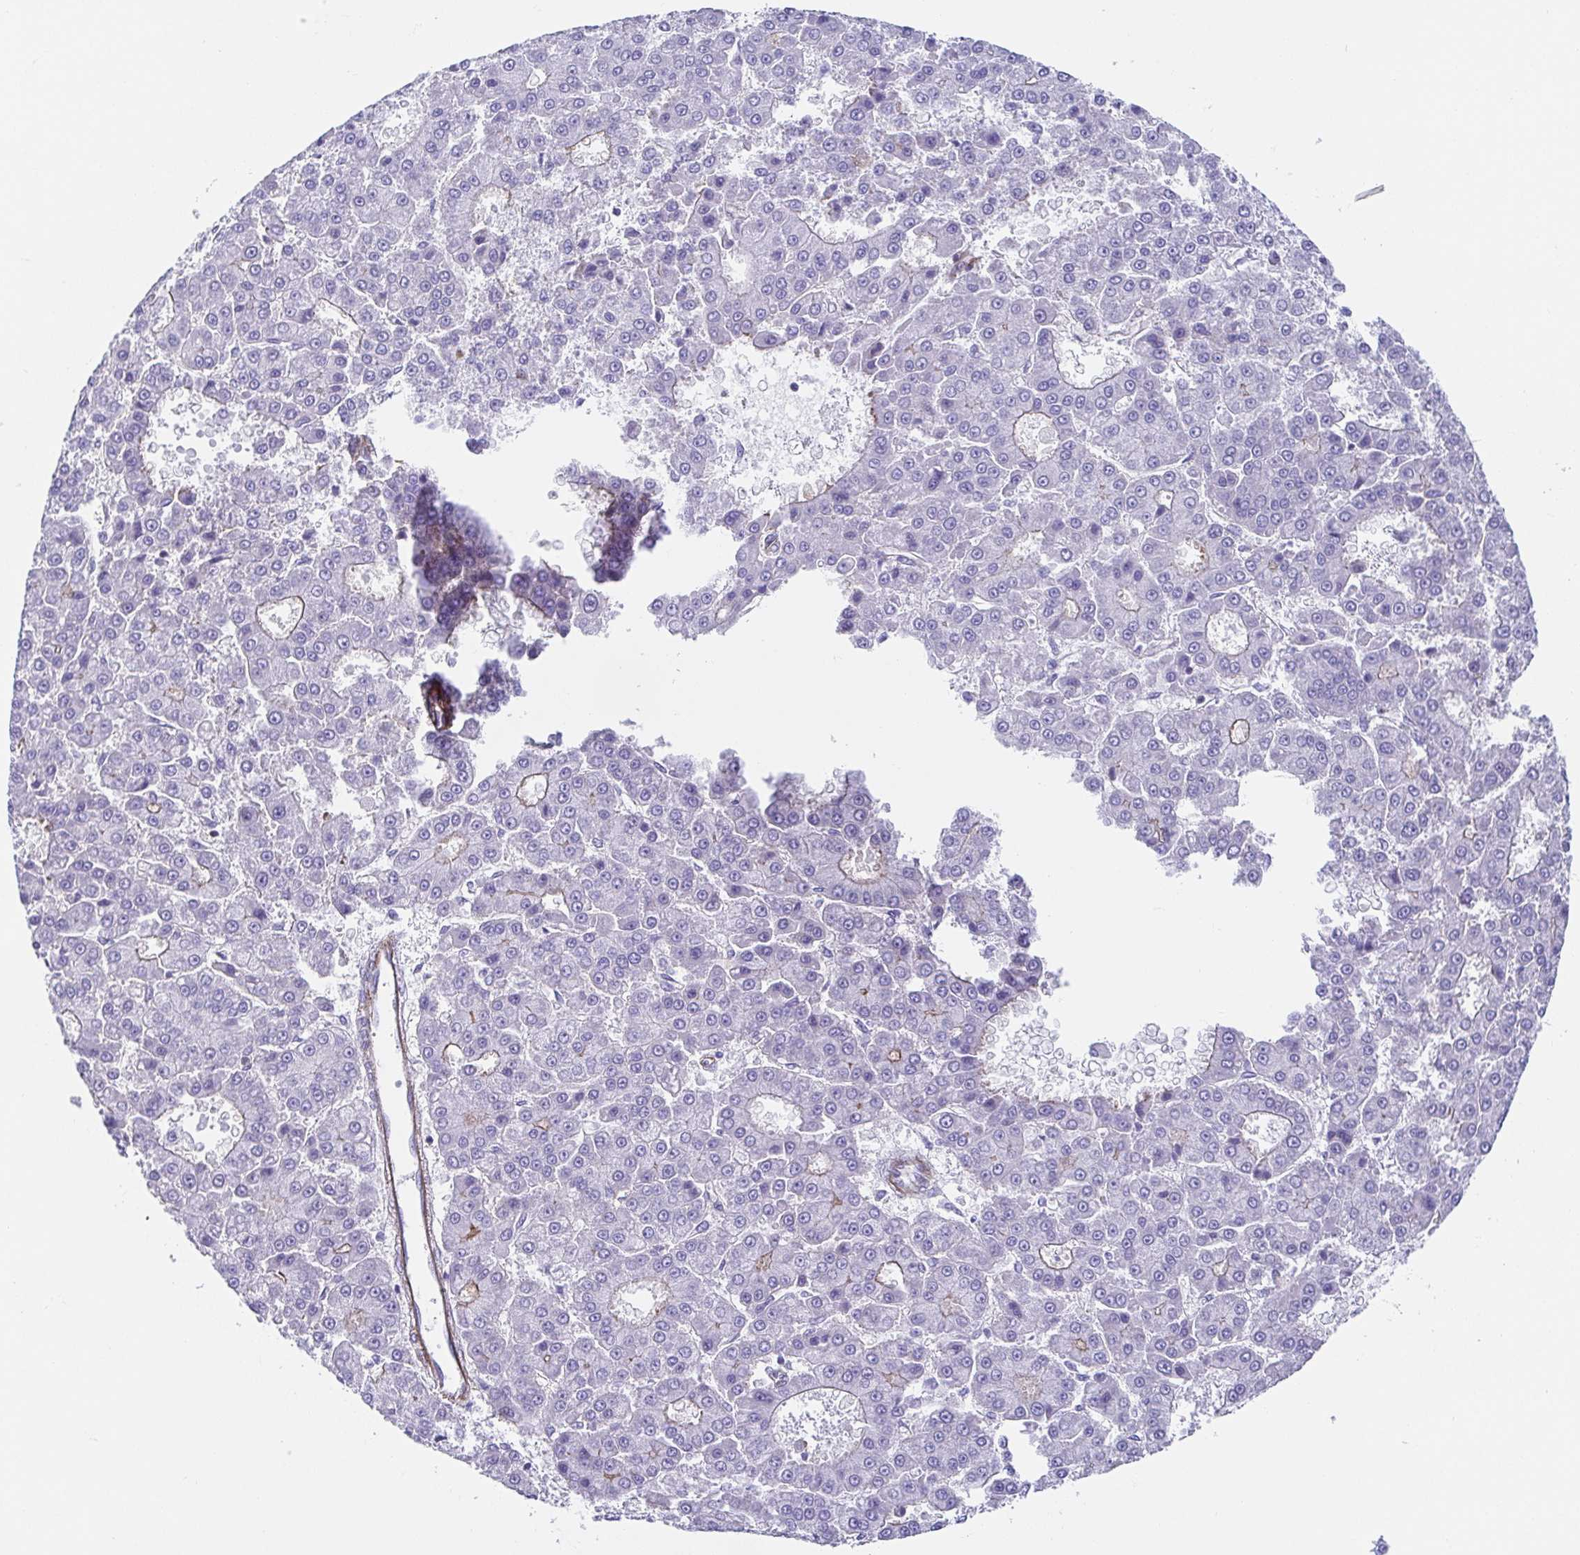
{"staining": {"intensity": "negative", "quantity": "none", "location": "none"}, "tissue": "liver cancer", "cell_type": "Tumor cells", "image_type": "cancer", "snomed": [{"axis": "morphology", "description": "Carcinoma, Hepatocellular, NOS"}, {"axis": "topography", "description": "Liver"}], "caption": "This is an immunohistochemistry (IHC) image of hepatocellular carcinoma (liver). There is no expression in tumor cells.", "gene": "TRAM2", "patient": {"sex": "male", "age": 70}}